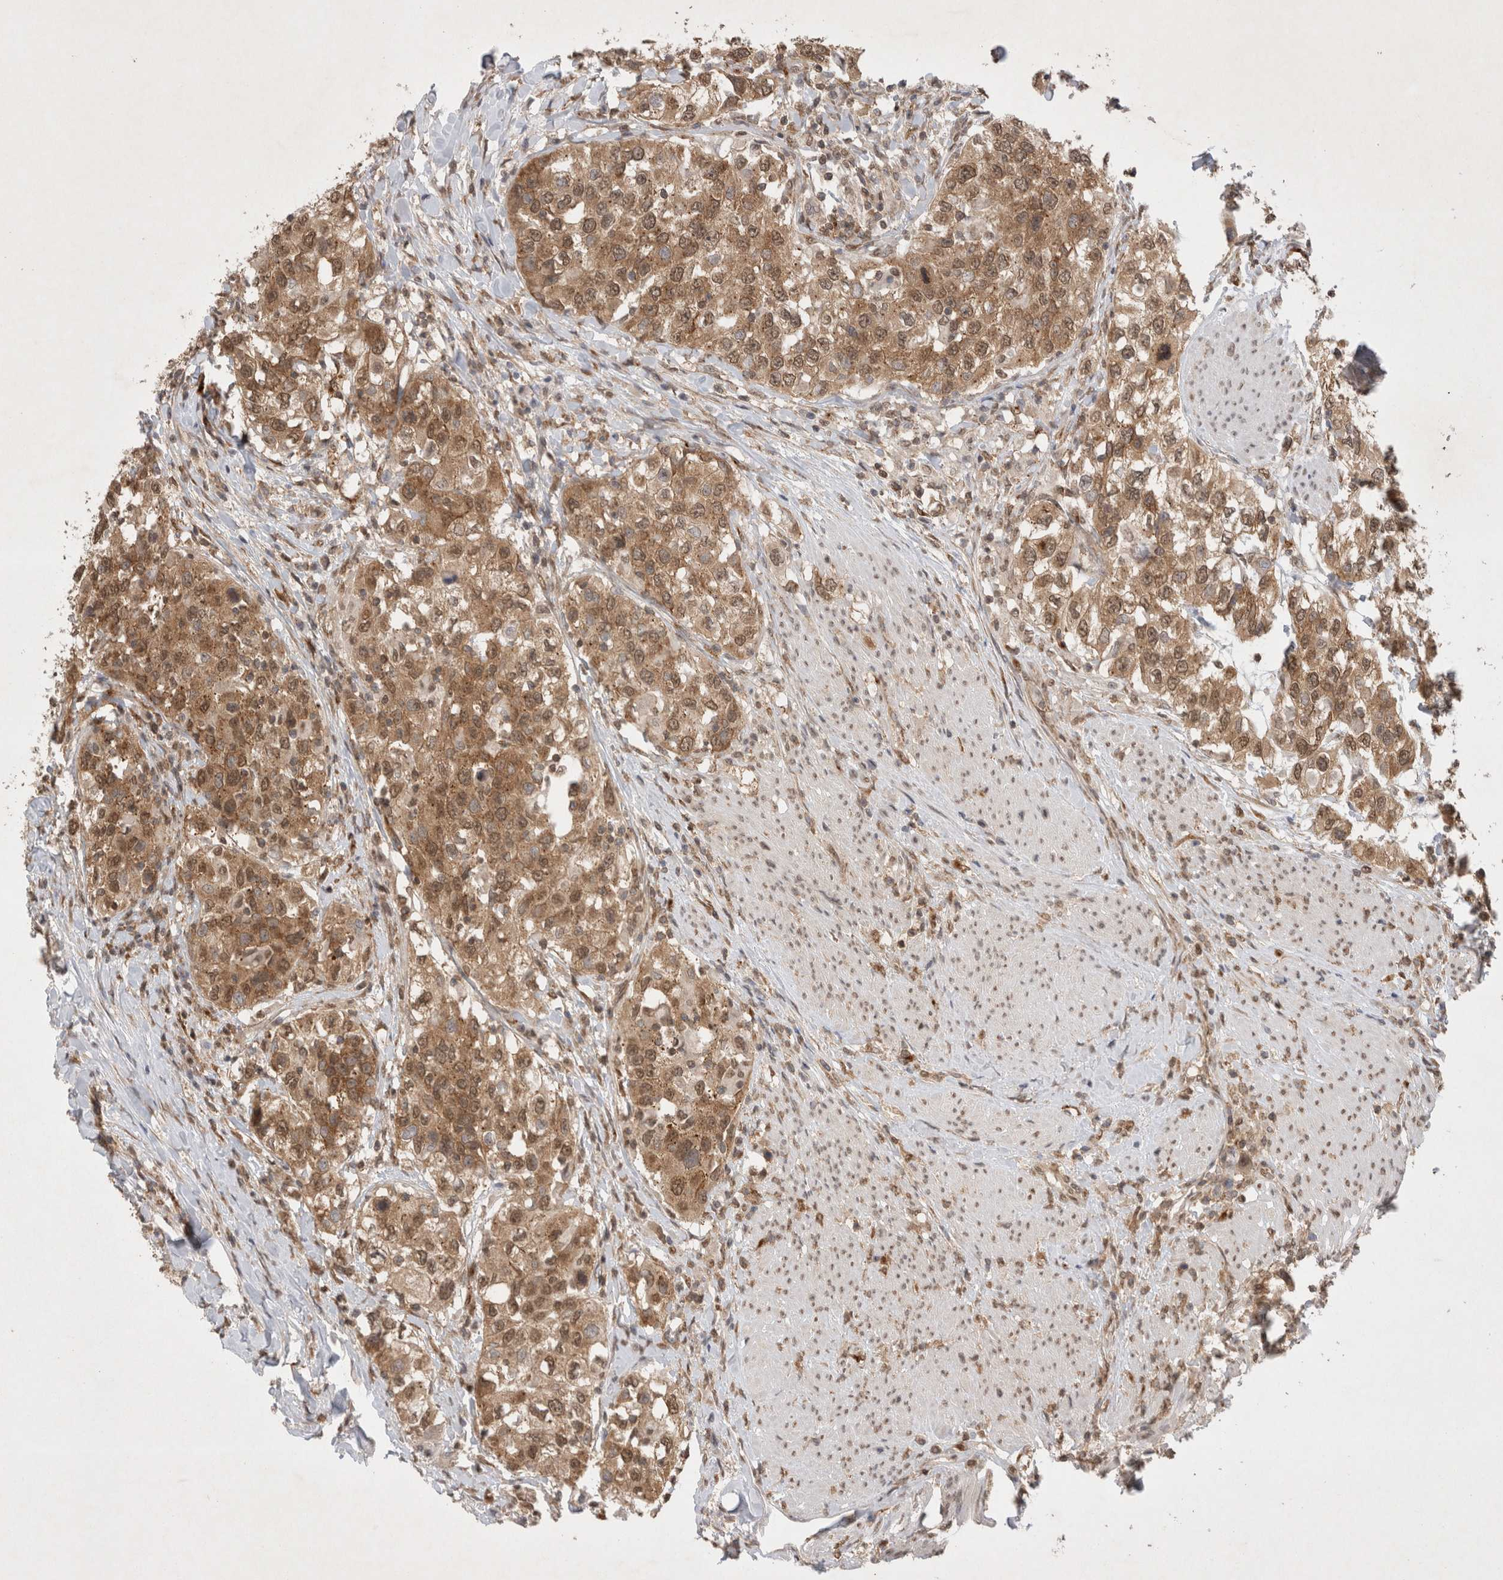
{"staining": {"intensity": "moderate", "quantity": ">75%", "location": "cytoplasmic/membranous"}, "tissue": "urothelial cancer", "cell_type": "Tumor cells", "image_type": "cancer", "snomed": [{"axis": "morphology", "description": "Urothelial carcinoma, High grade"}, {"axis": "topography", "description": "Urinary bladder"}], "caption": "High-grade urothelial carcinoma stained with a protein marker displays moderate staining in tumor cells.", "gene": "WIPF2", "patient": {"sex": "female", "age": 80}}